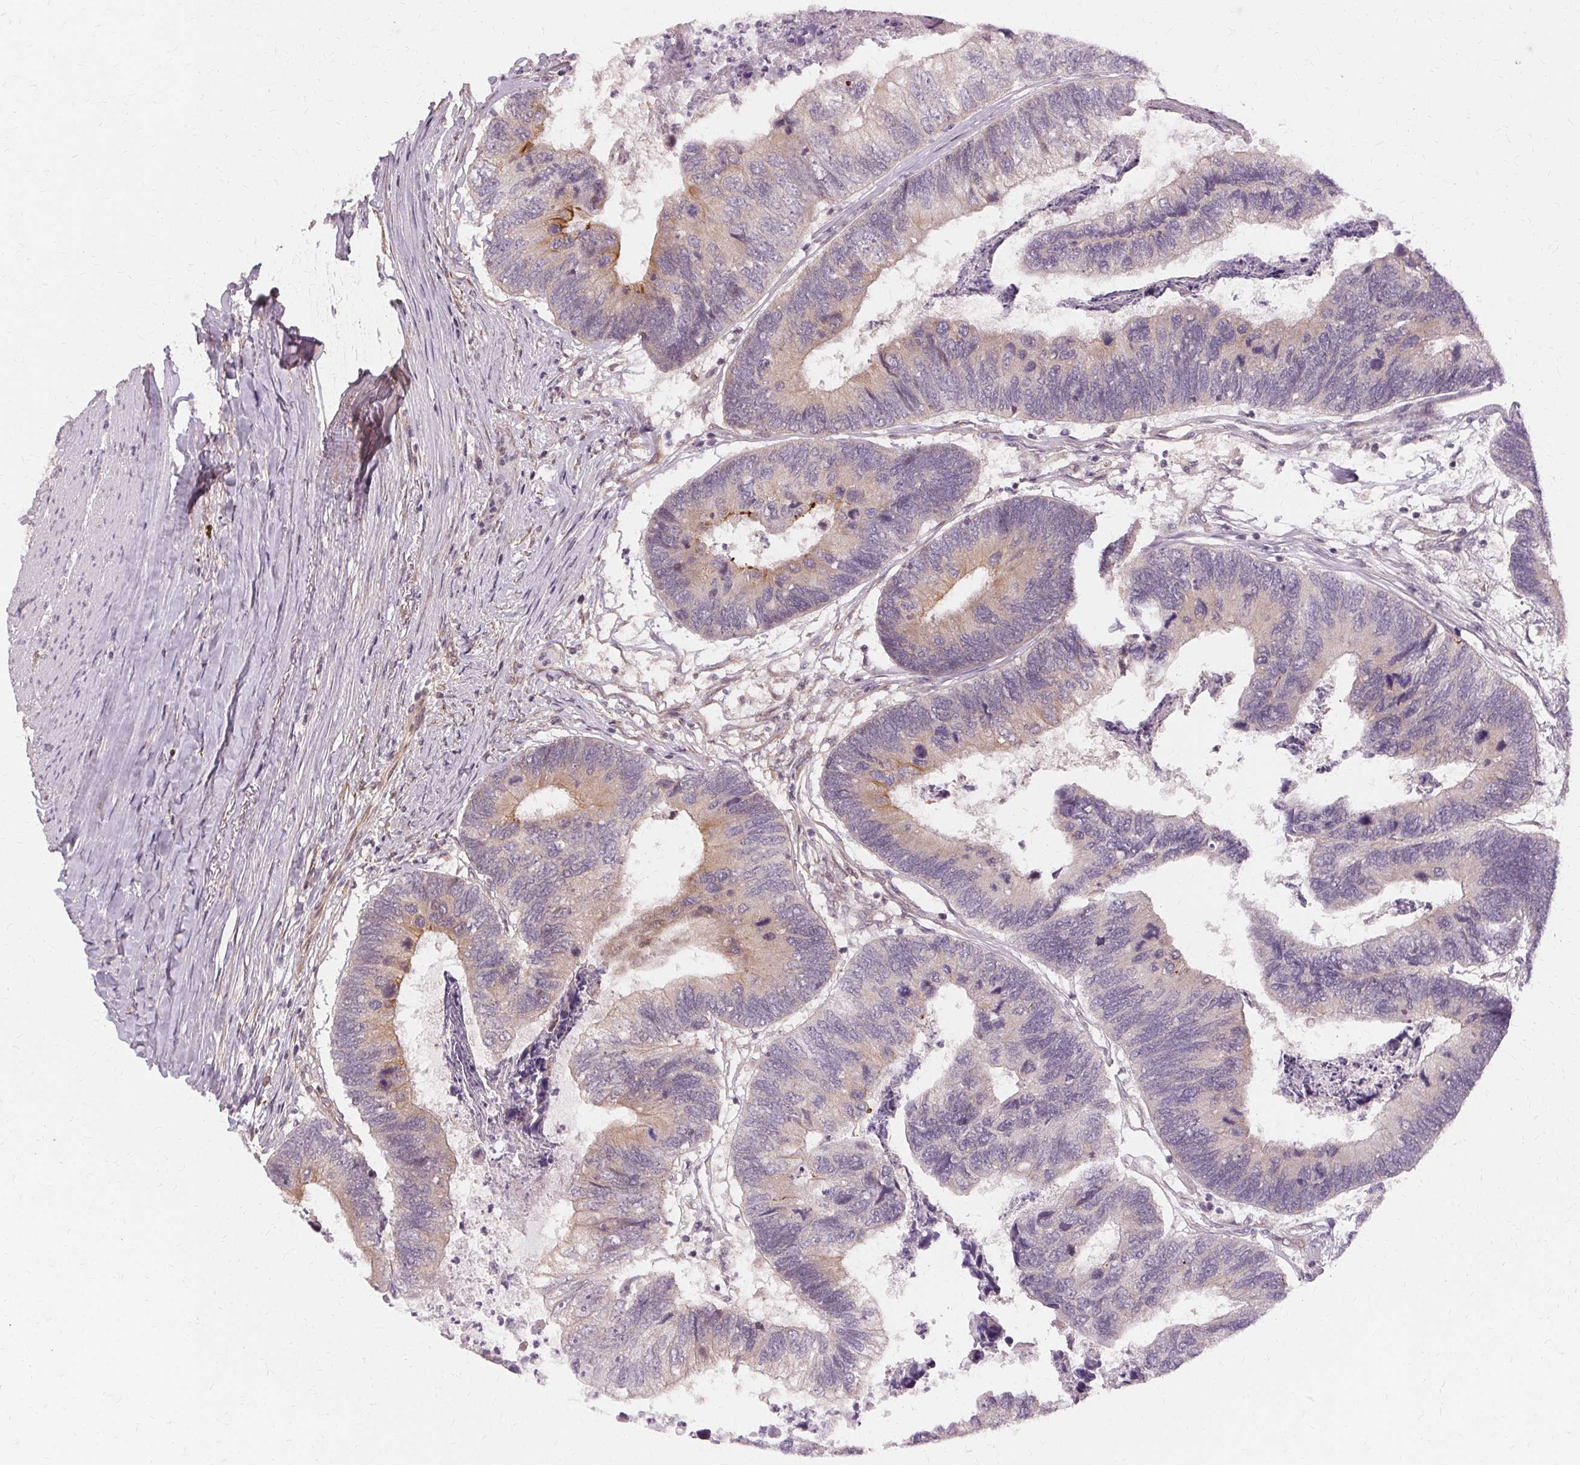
{"staining": {"intensity": "moderate", "quantity": "<25%", "location": "cytoplasmic/membranous"}, "tissue": "colorectal cancer", "cell_type": "Tumor cells", "image_type": "cancer", "snomed": [{"axis": "morphology", "description": "Adenocarcinoma, NOS"}, {"axis": "topography", "description": "Colon"}], "caption": "This image shows immunohistochemistry (IHC) staining of human colorectal cancer, with low moderate cytoplasmic/membranous staining in about <25% of tumor cells.", "gene": "USP8", "patient": {"sex": "female", "age": 67}}